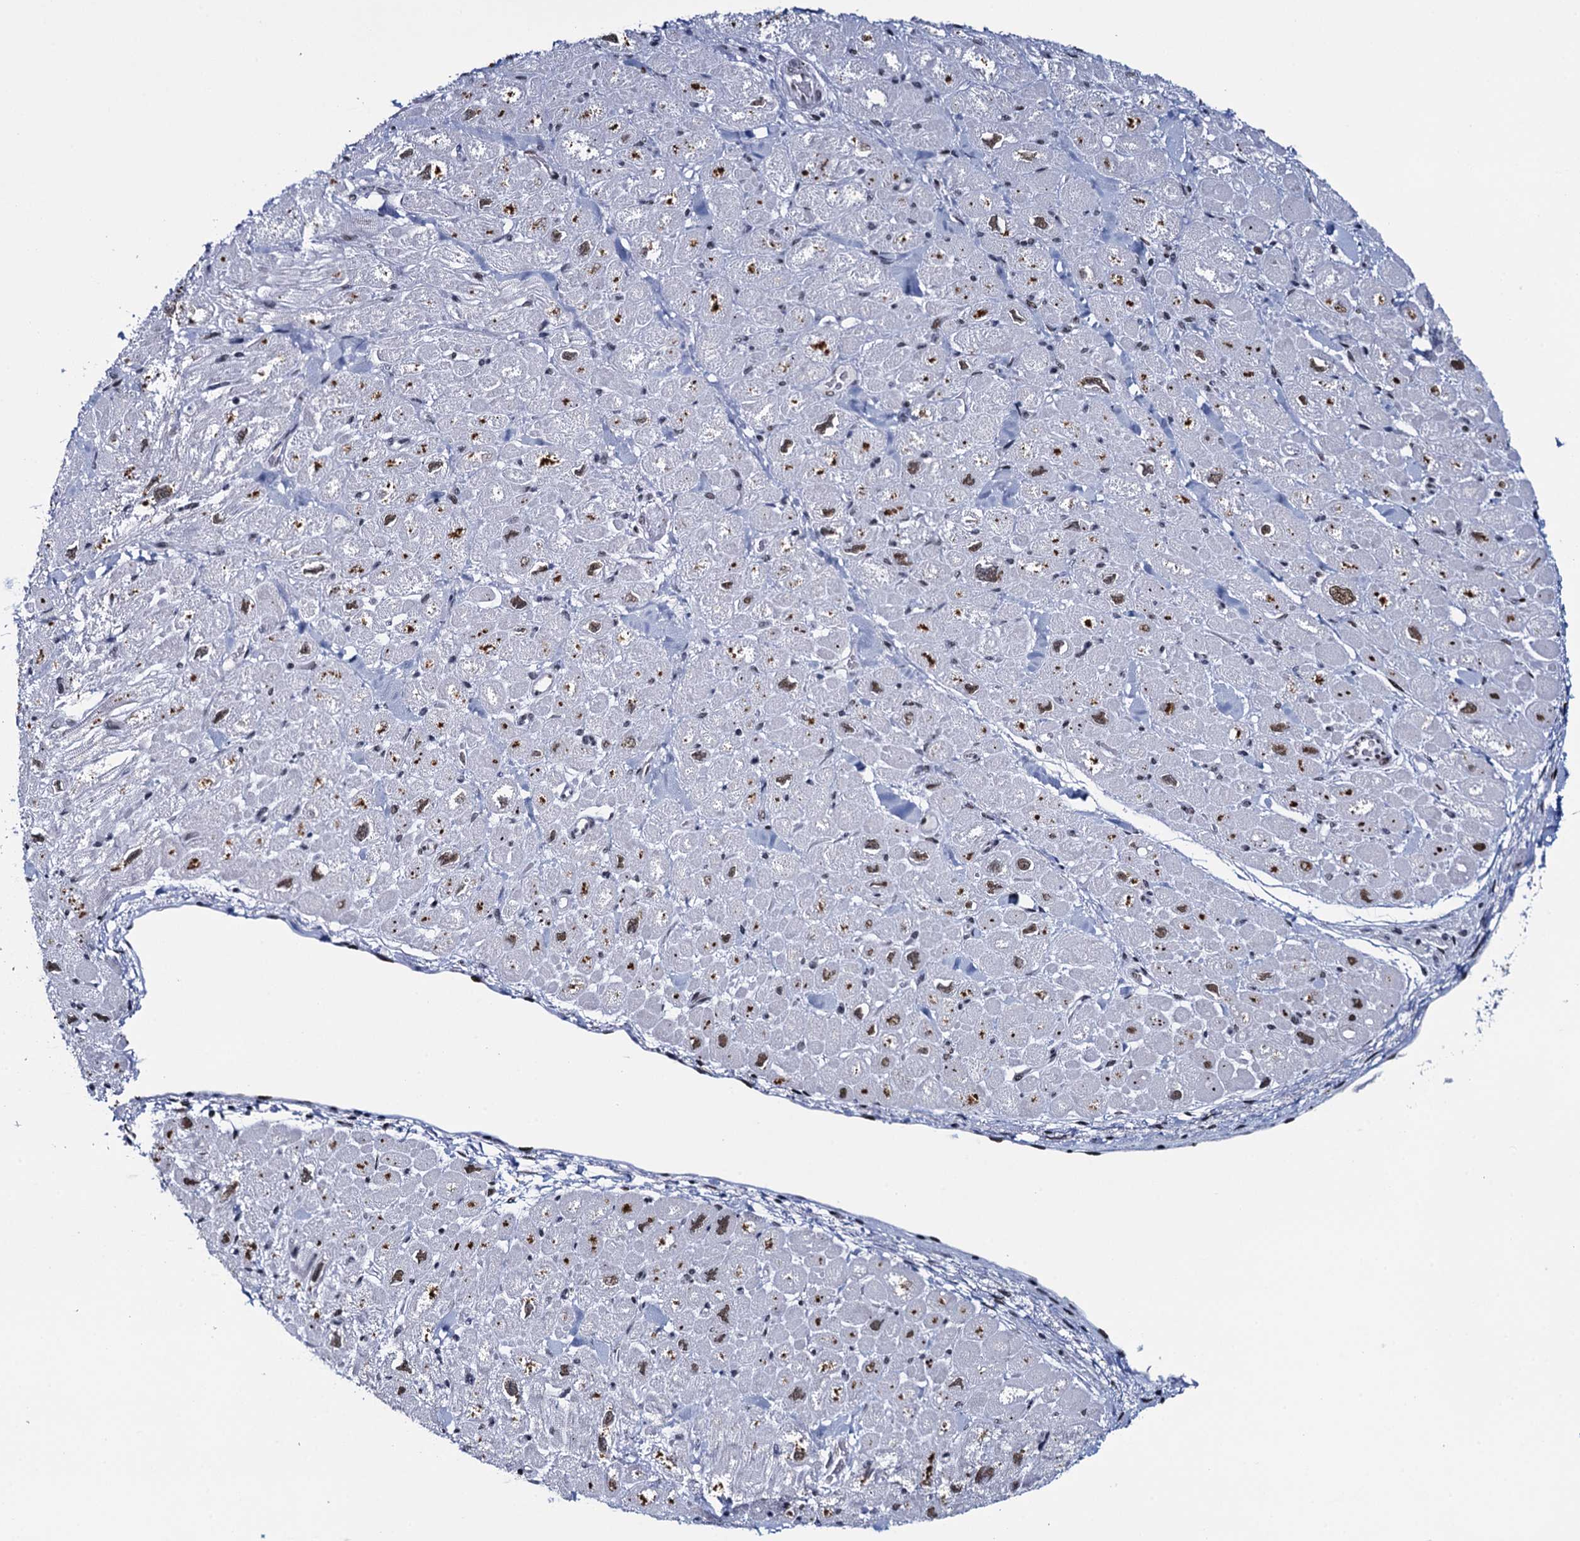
{"staining": {"intensity": "moderate", "quantity": "25%-75%", "location": "nuclear"}, "tissue": "heart muscle", "cell_type": "Cardiomyocytes", "image_type": "normal", "snomed": [{"axis": "morphology", "description": "Normal tissue, NOS"}, {"axis": "topography", "description": "Heart"}], "caption": "IHC photomicrograph of unremarkable human heart muscle stained for a protein (brown), which shows medium levels of moderate nuclear expression in approximately 25%-75% of cardiomyocytes.", "gene": "HNRNPUL2", "patient": {"sex": "male", "age": 65}}